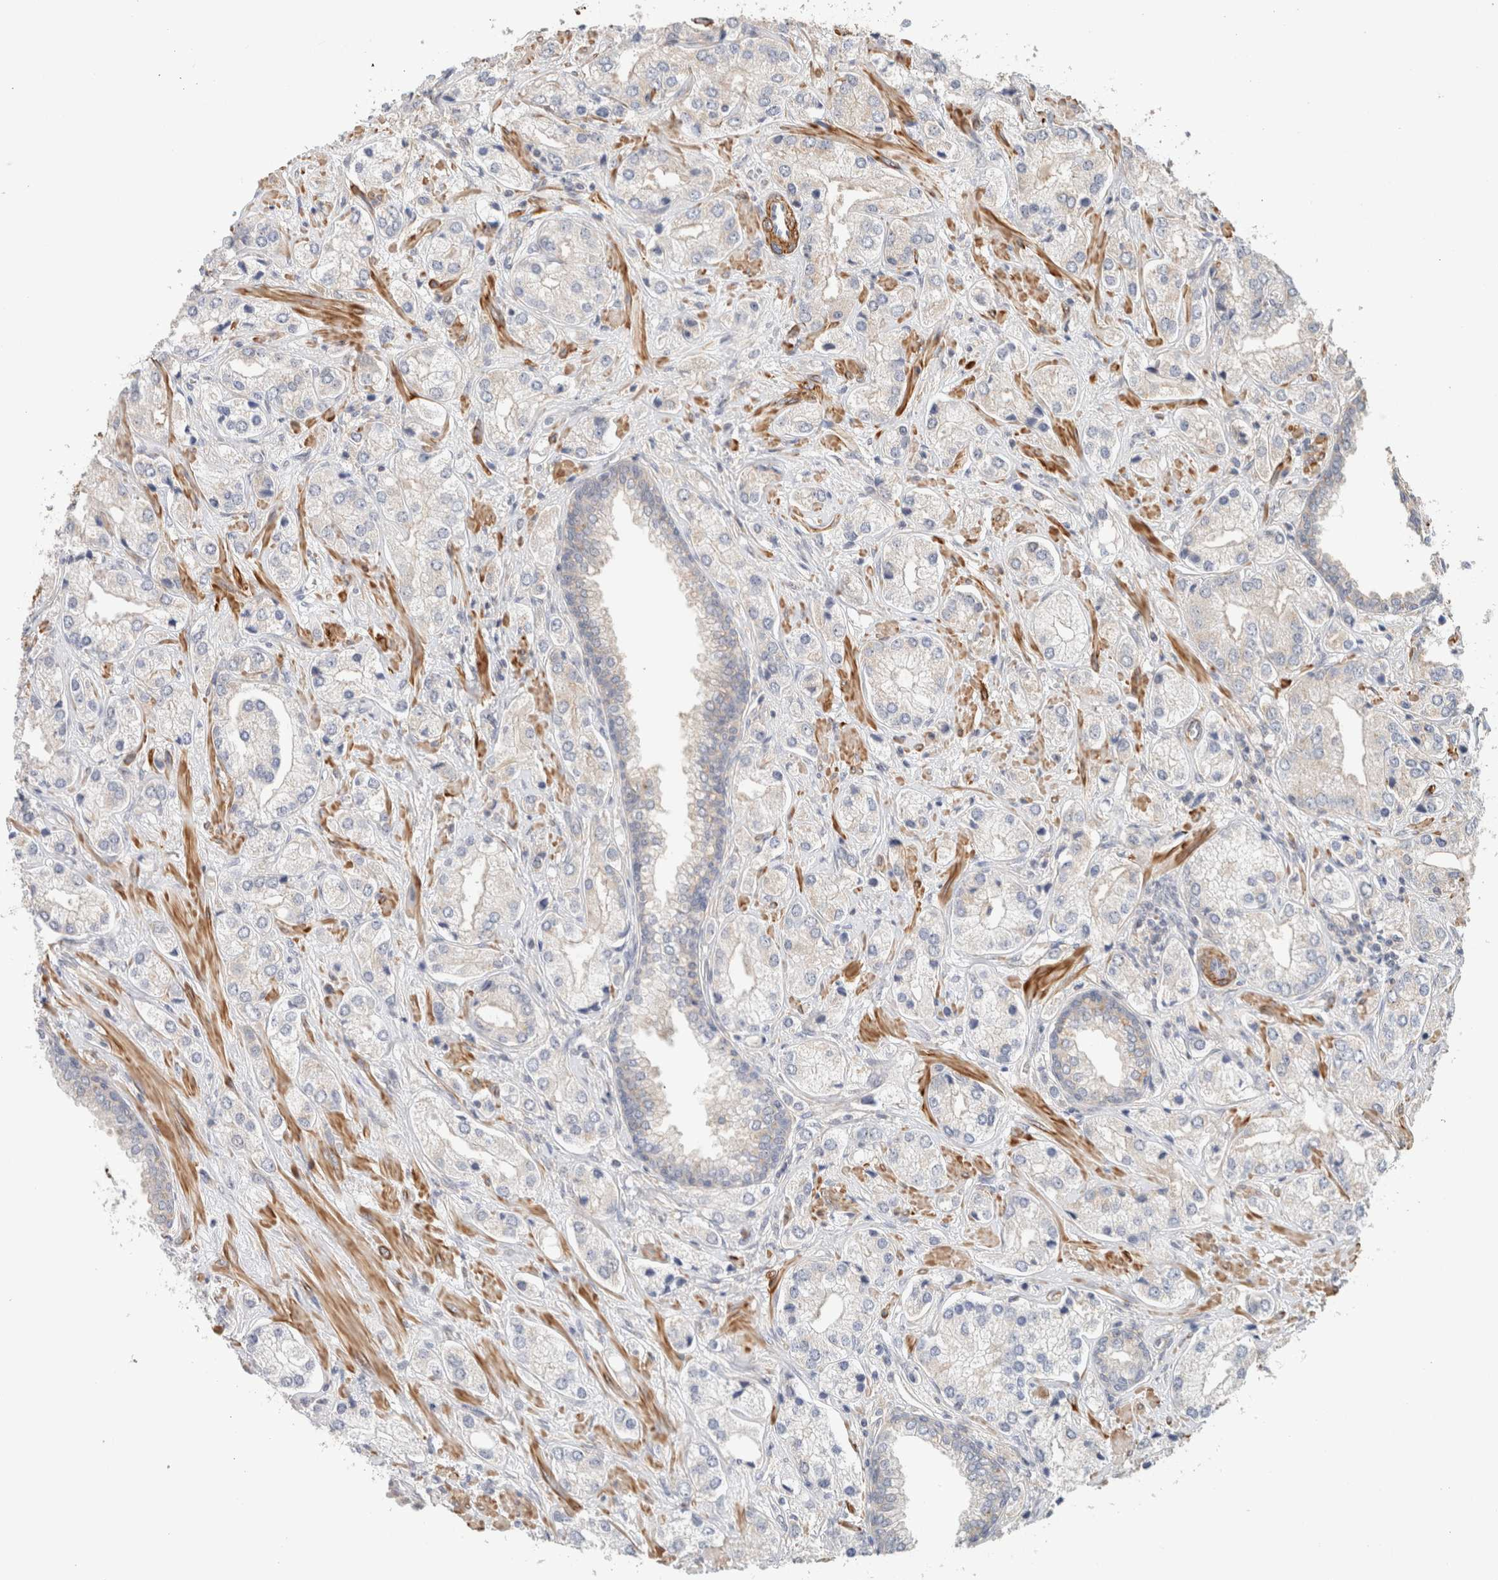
{"staining": {"intensity": "negative", "quantity": "none", "location": "none"}, "tissue": "prostate cancer", "cell_type": "Tumor cells", "image_type": "cancer", "snomed": [{"axis": "morphology", "description": "Adenocarcinoma, High grade"}, {"axis": "topography", "description": "Prostate"}], "caption": "Protein analysis of prostate cancer shows no significant staining in tumor cells.", "gene": "ID3", "patient": {"sex": "male", "age": 66}}